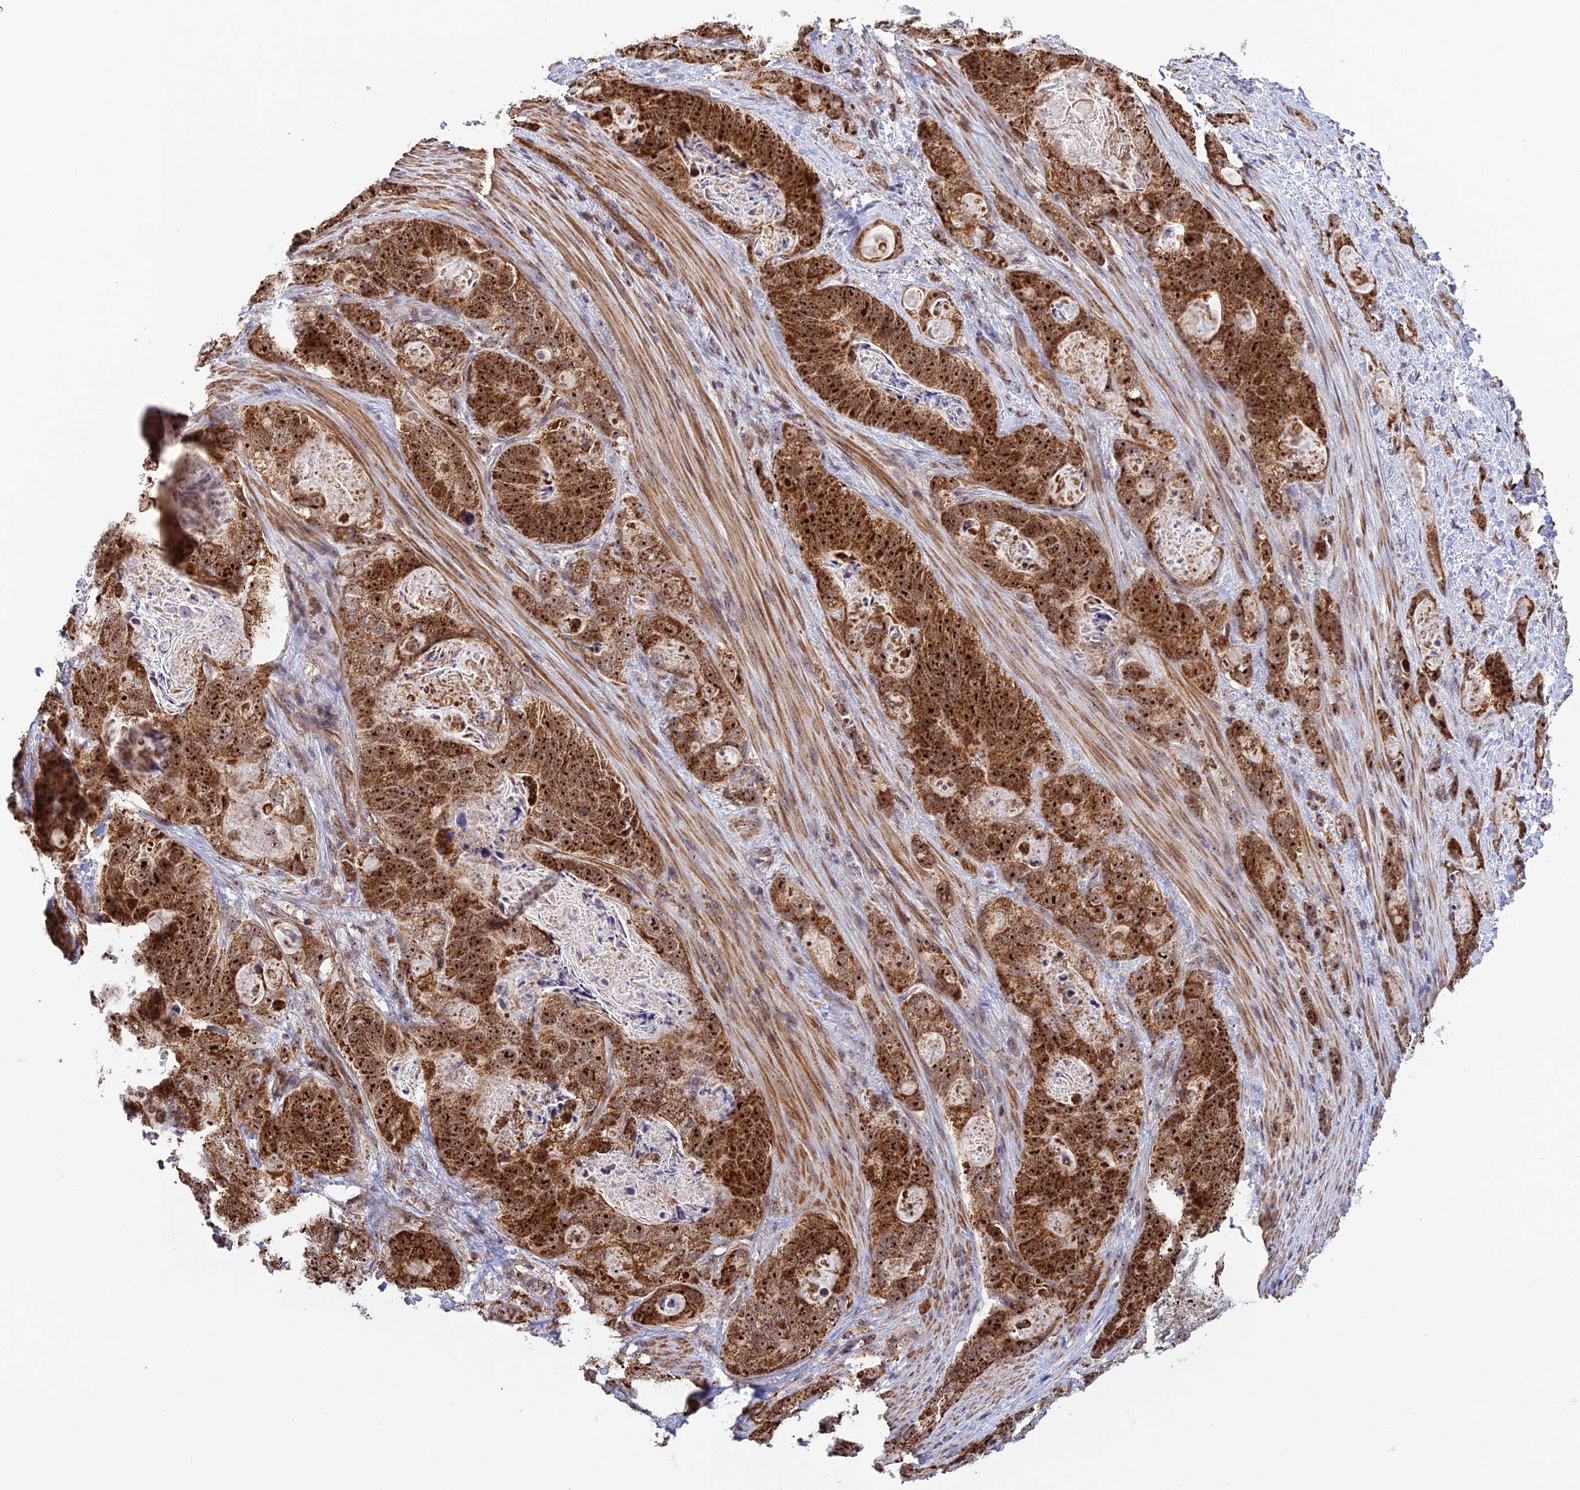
{"staining": {"intensity": "strong", "quantity": ">75%", "location": "cytoplasmic/membranous,nuclear"}, "tissue": "stomach cancer", "cell_type": "Tumor cells", "image_type": "cancer", "snomed": [{"axis": "morphology", "description": "Normal tissue, NOS"}, {"axis": "morphology", "description": "Adenocarcinoma, NOS"}, {"axis": "topography", "description": "Stomach"}], "caption": "A photomicrograph of stomach cancer stained for a protein shows strong cytoplasmic/membranous and nuclear brown staining in tumor cells. The staining was performed using DAB (3,3'-diaminobenzidine) to visualize the protein expression in brown, while the nuclei were stained in blue with hematoxylin (Magnification: 20x).", "gene": "POLR1G", "patient": {"sex": "female", "age": 89}}